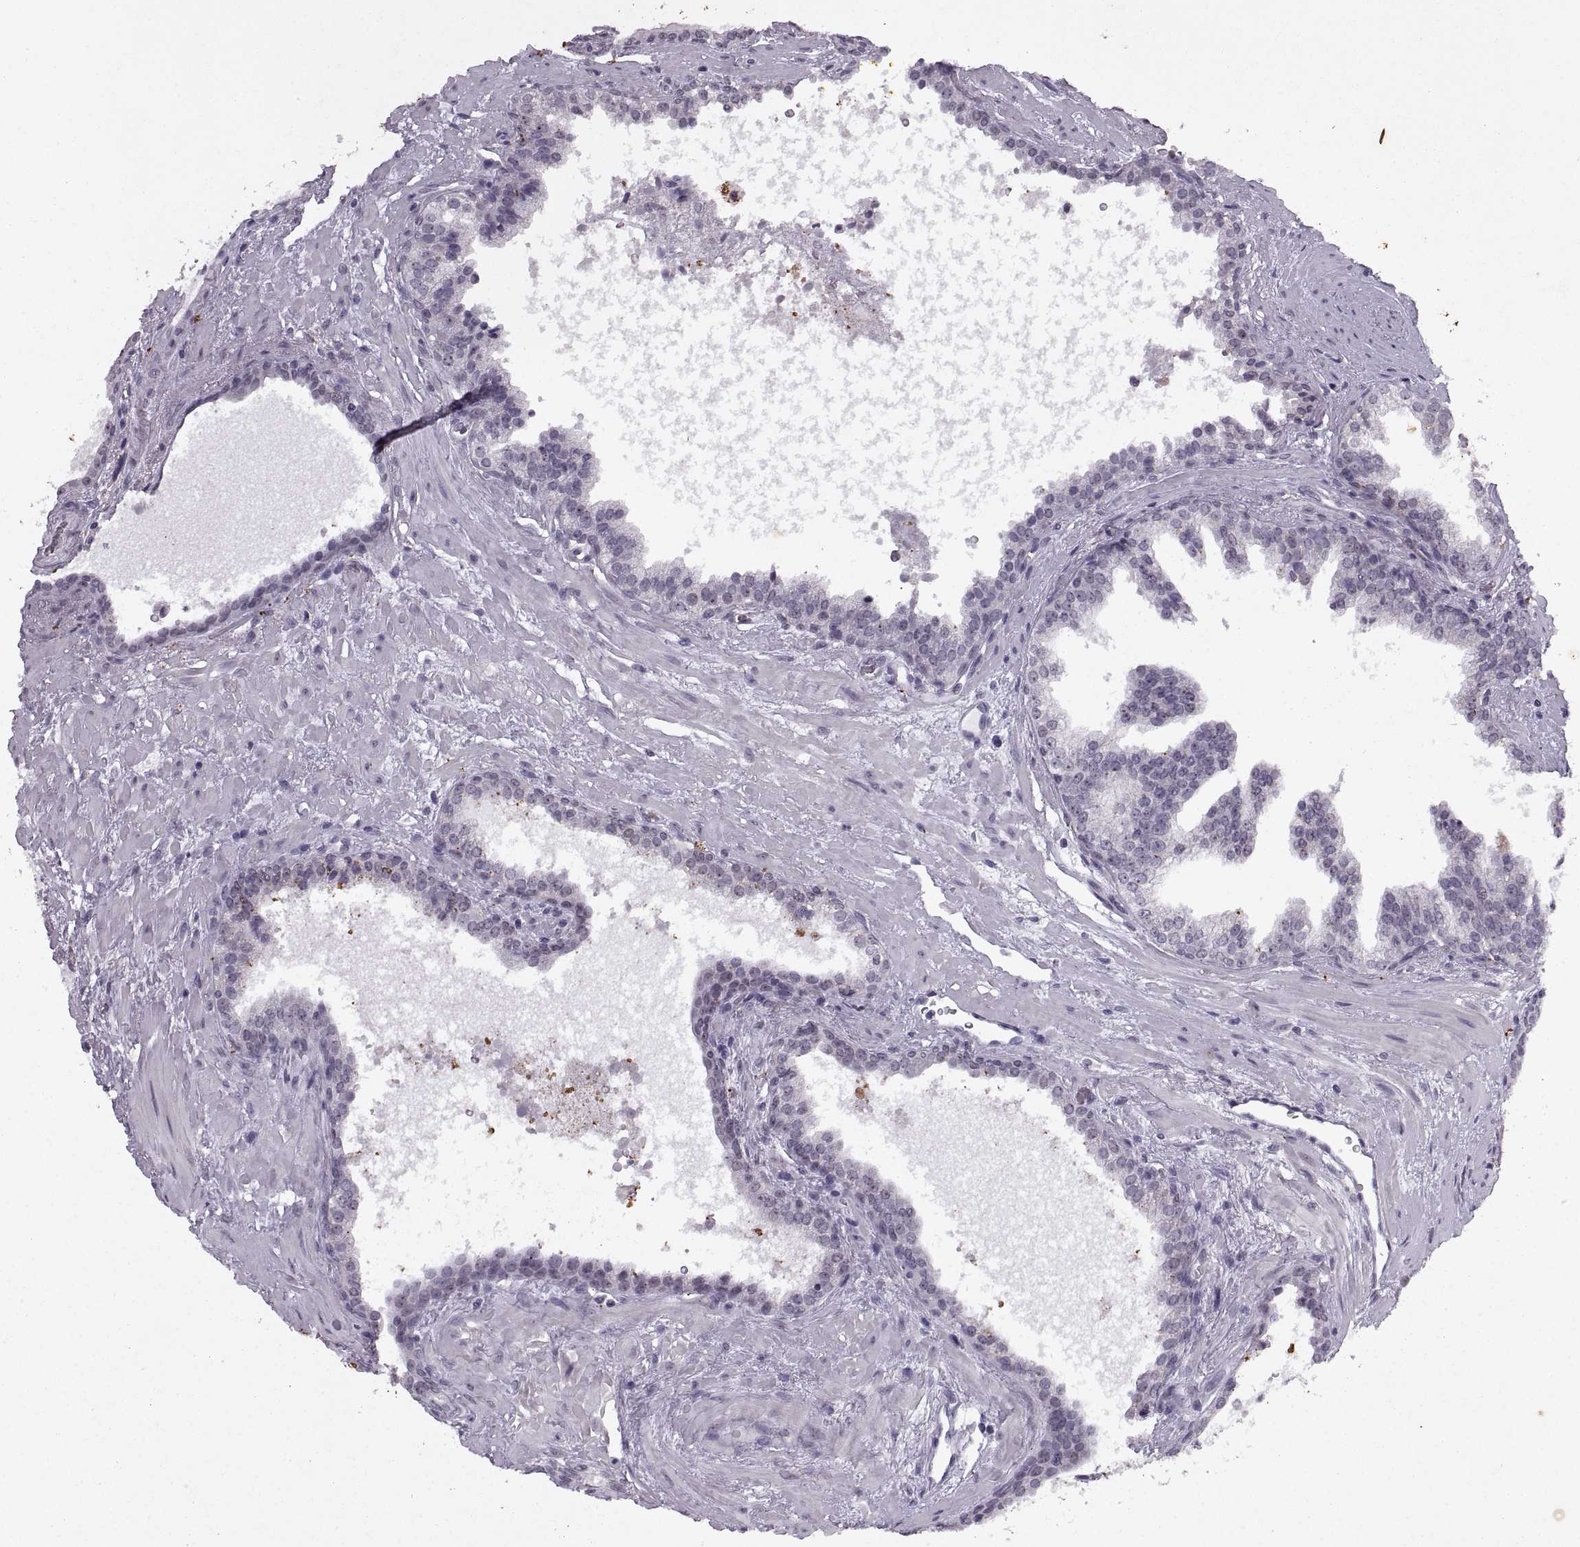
{"staining": {"intensity": "weak", "quantity": "<25%", "location": "nuclear"}, "tissue": "prostate cancer", "cell_type": "Tumor cells", "image_type": "cancer", "snomed": [{"axis": "morphology", "description": "Adenocarcinoma, NOS"}, {"axis": "topography", "description": "Prostate"}], "caption": "High power microscopy photomicrograph of an immunohistochemistry micrograph of prostate cancer (adenocarcinoma), revealing no significant staining in tumor cells.", "gene": "SINHCAF", "patient": {"sex": "male", "age": 66}}